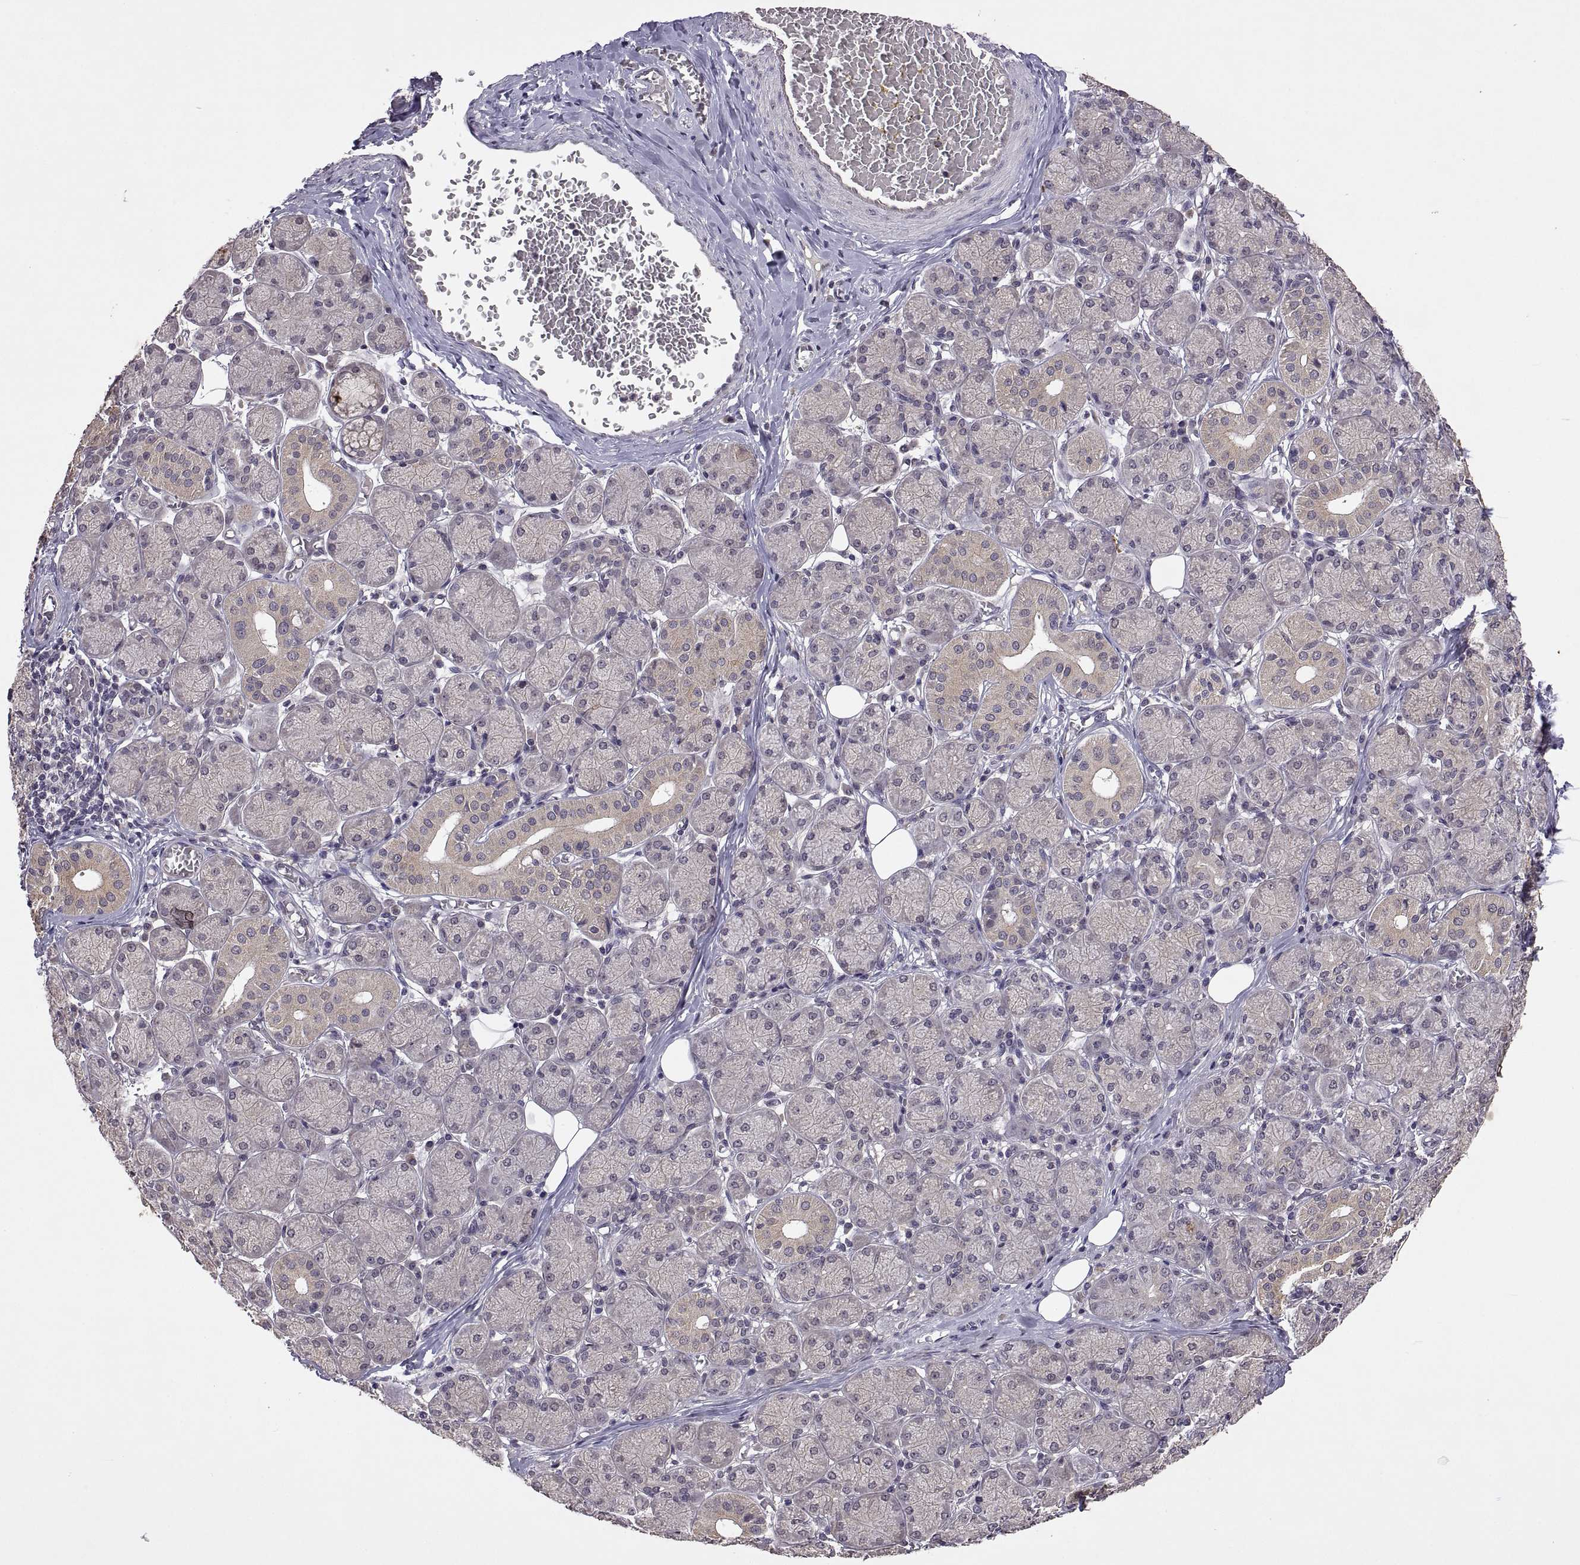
{"staining": {"intensity": "weak", "quantity": "25%-75%", "location": "cytoplasmic/membranous"}, "tissue": "salivary gland", "cell_type": "Glandular cells", "image_type": "normal", "snomed": [{"axis": "morphology", "description": "Normal tissue, NOS"}, {"axis": "topography", "description": "Salivary gland"}, {"axis": "topography", "description": "Peripheral nerve tissue"}], "caption": "Immunohistochemical staining of normal salivary gland exhibits 25%-75% levels of weak cytoplasmic/membranous protein expression in approximately 25%-75% of glandular cells.", "gene": "LAMA1", "patient": {"sex": "female", "age": 24}}